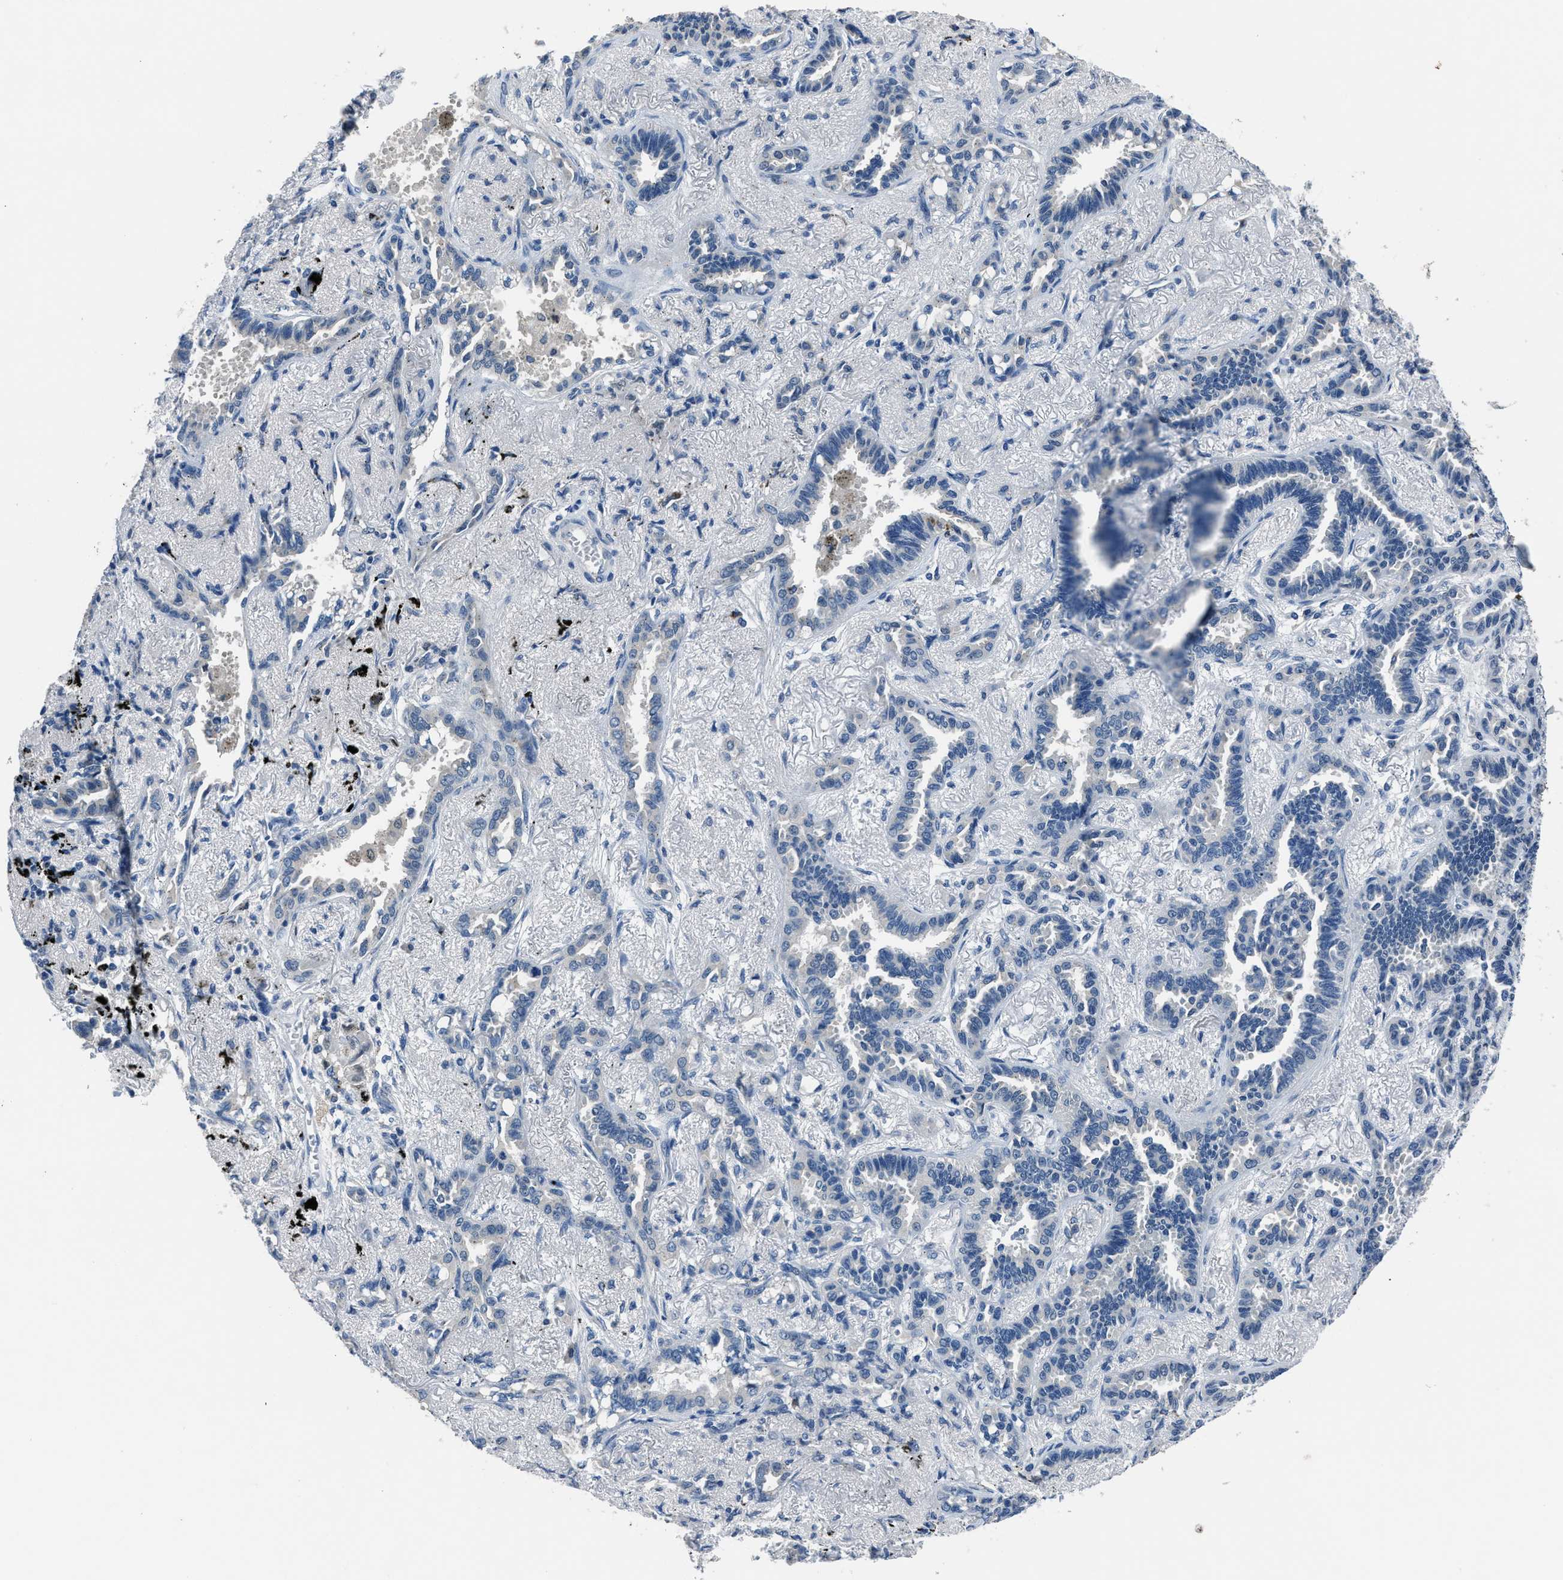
{"staining": {"intensity": "negative", "quantity": "none", "location": "none"}, "tissue": "lung cancer", "cell_type": "Tumor cells", "image_type": "cancer", "snomed": [{"axis": "morphology", "description": "Adenocarcinoma, NOS"}, {"axis": "topography", "description": "Lung"}], "caption": "Tumor cells are negative for protein expression in human lung cancer (adenocarcinoma). (Brightfield microscopy of DAB (3,3'-diaminobenzidine) immunohistochemistry at high magnification).", "gene": "DUSP19", "patient": {"sex": "male", "age": 59}}